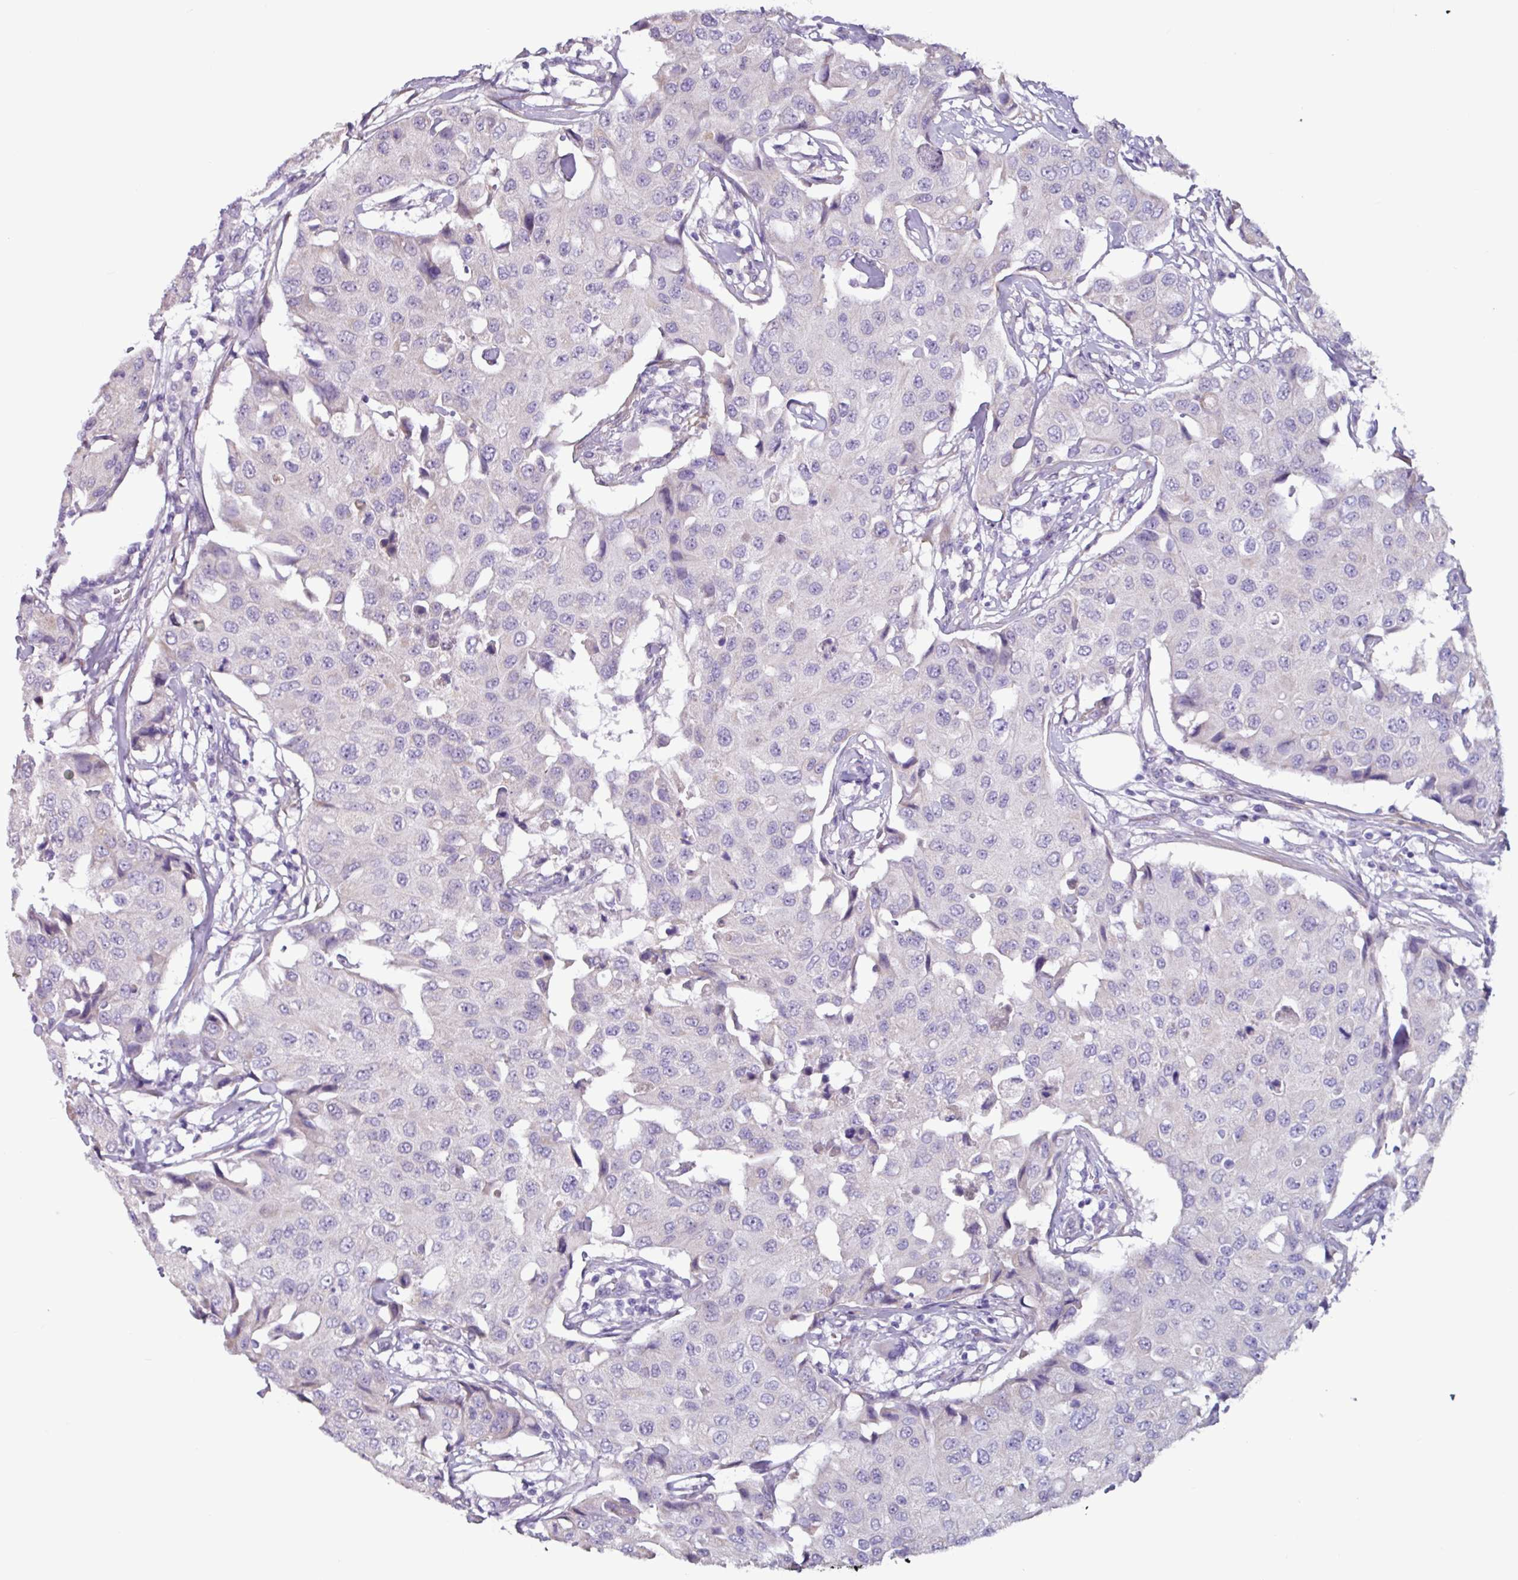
{"staining": {"intensity": "negative", "quantity": "none", "location": "none"}, "tissue": "breast cancer", "cell_type": "Tumor cells", "image_type": "cancer", "snomed": [{"axis": "morphology", "description": "Duct carcinoma"}, {"axis": "topography", "description": "Breast"}], "caption": "Image shows no significant protein expression in tumor cells of invasive ductal carcinoma (breast).", "gene": "OTX1", "patient": {"sex": "female", "age": 80}}